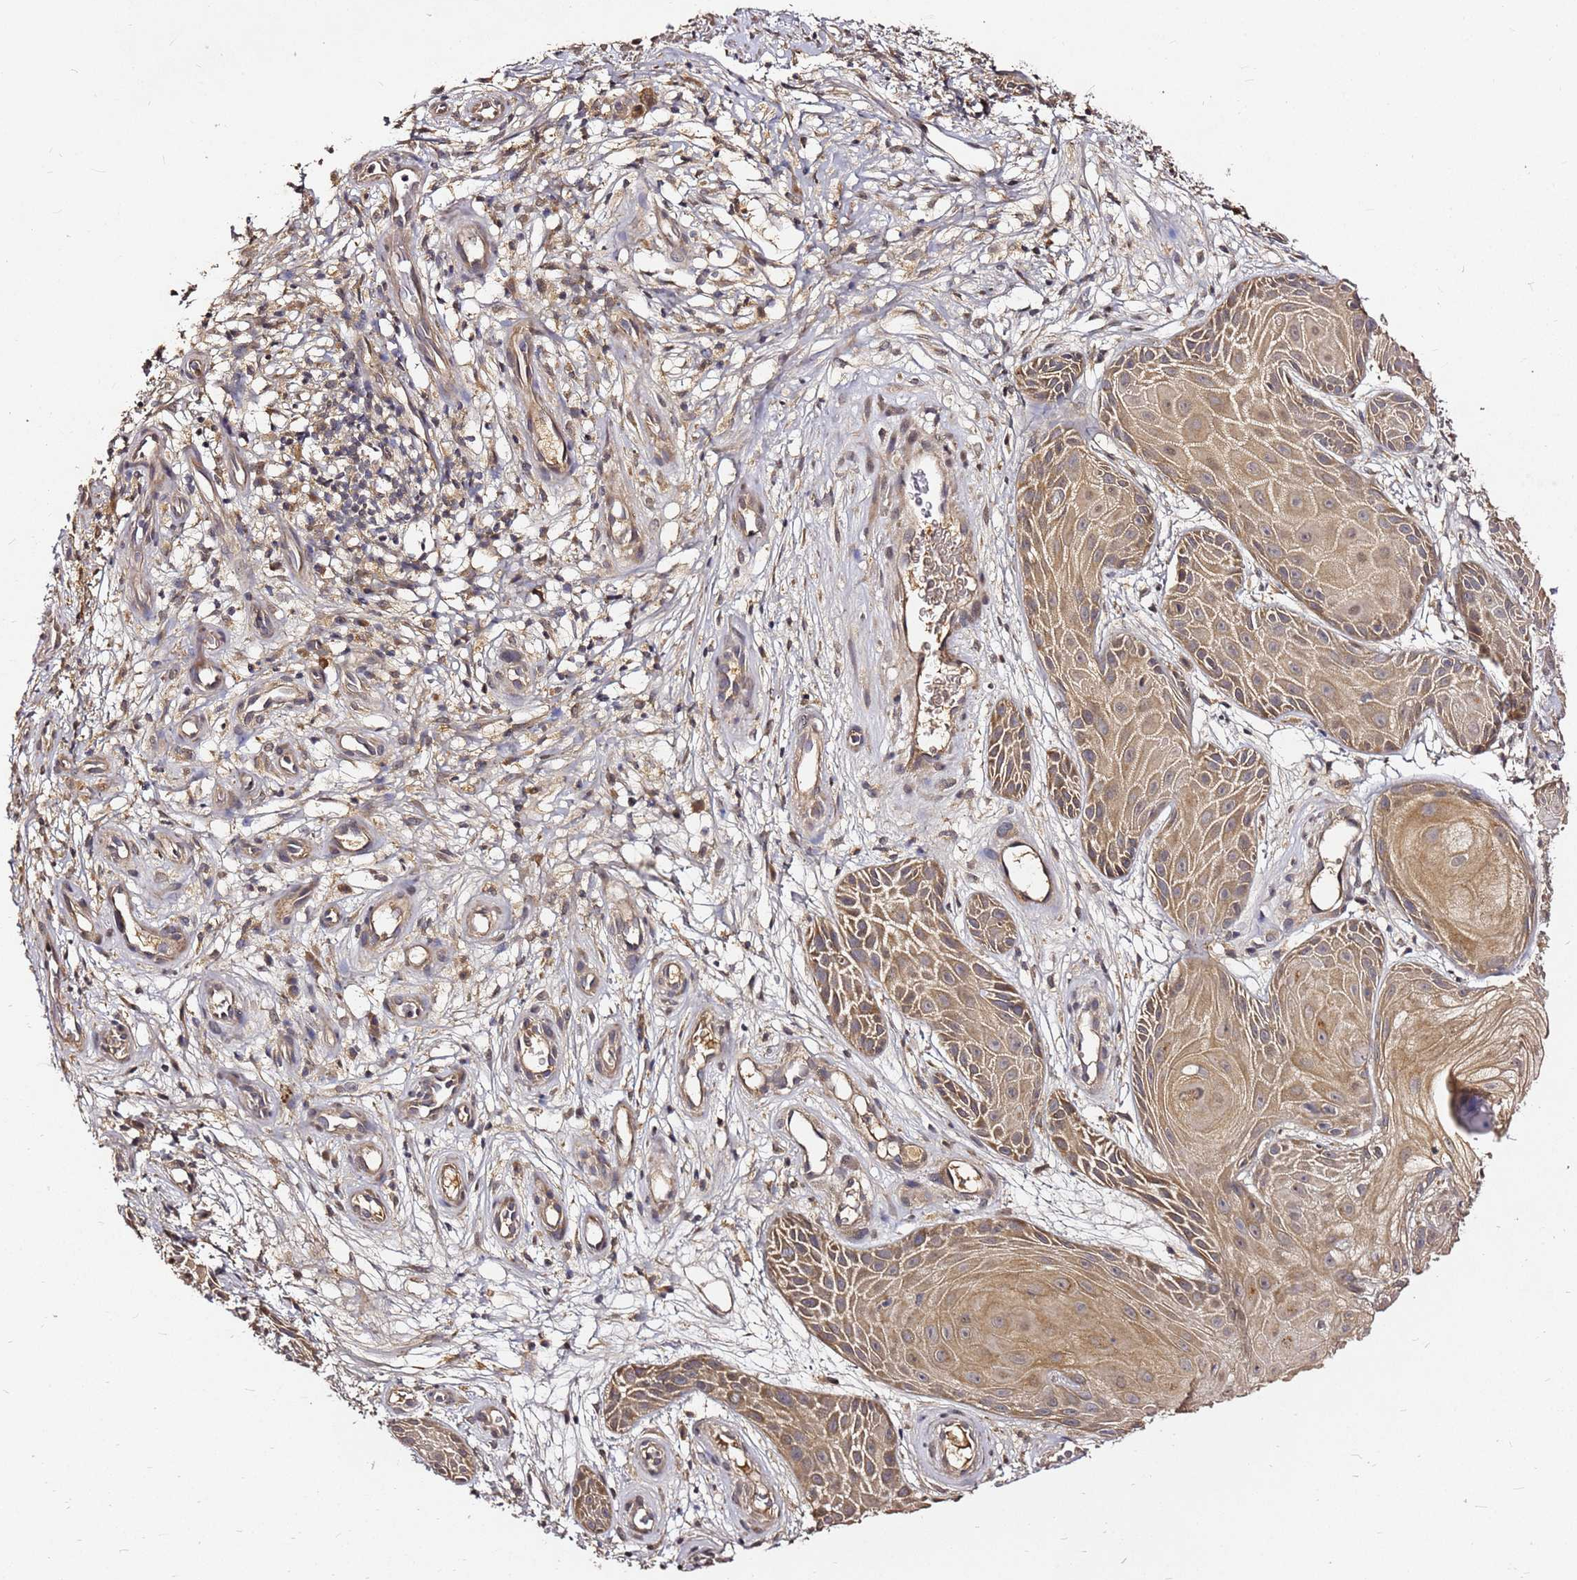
{"staining": {"intensity": "moderate", "quantity": ">75%", "location": "cytoplasmic/membranous"}, "tissue": "skin cancer", "cell_type": "Tumor cells", "image_type": "cancer", "snomed": [{"axis": "morphology", "description": "Basal cell carcinoma"}, {"axis": "topography", "description": "Skin"}], "caption": "Immunohistochemical staining of basal cell carcinoma (skin) shows moderate cytoplasmic/membranous protein positivity in approximately >75% of tumor cells.", "gene": "C6orf136", "patient": {"sex": "male", "age": 89}}